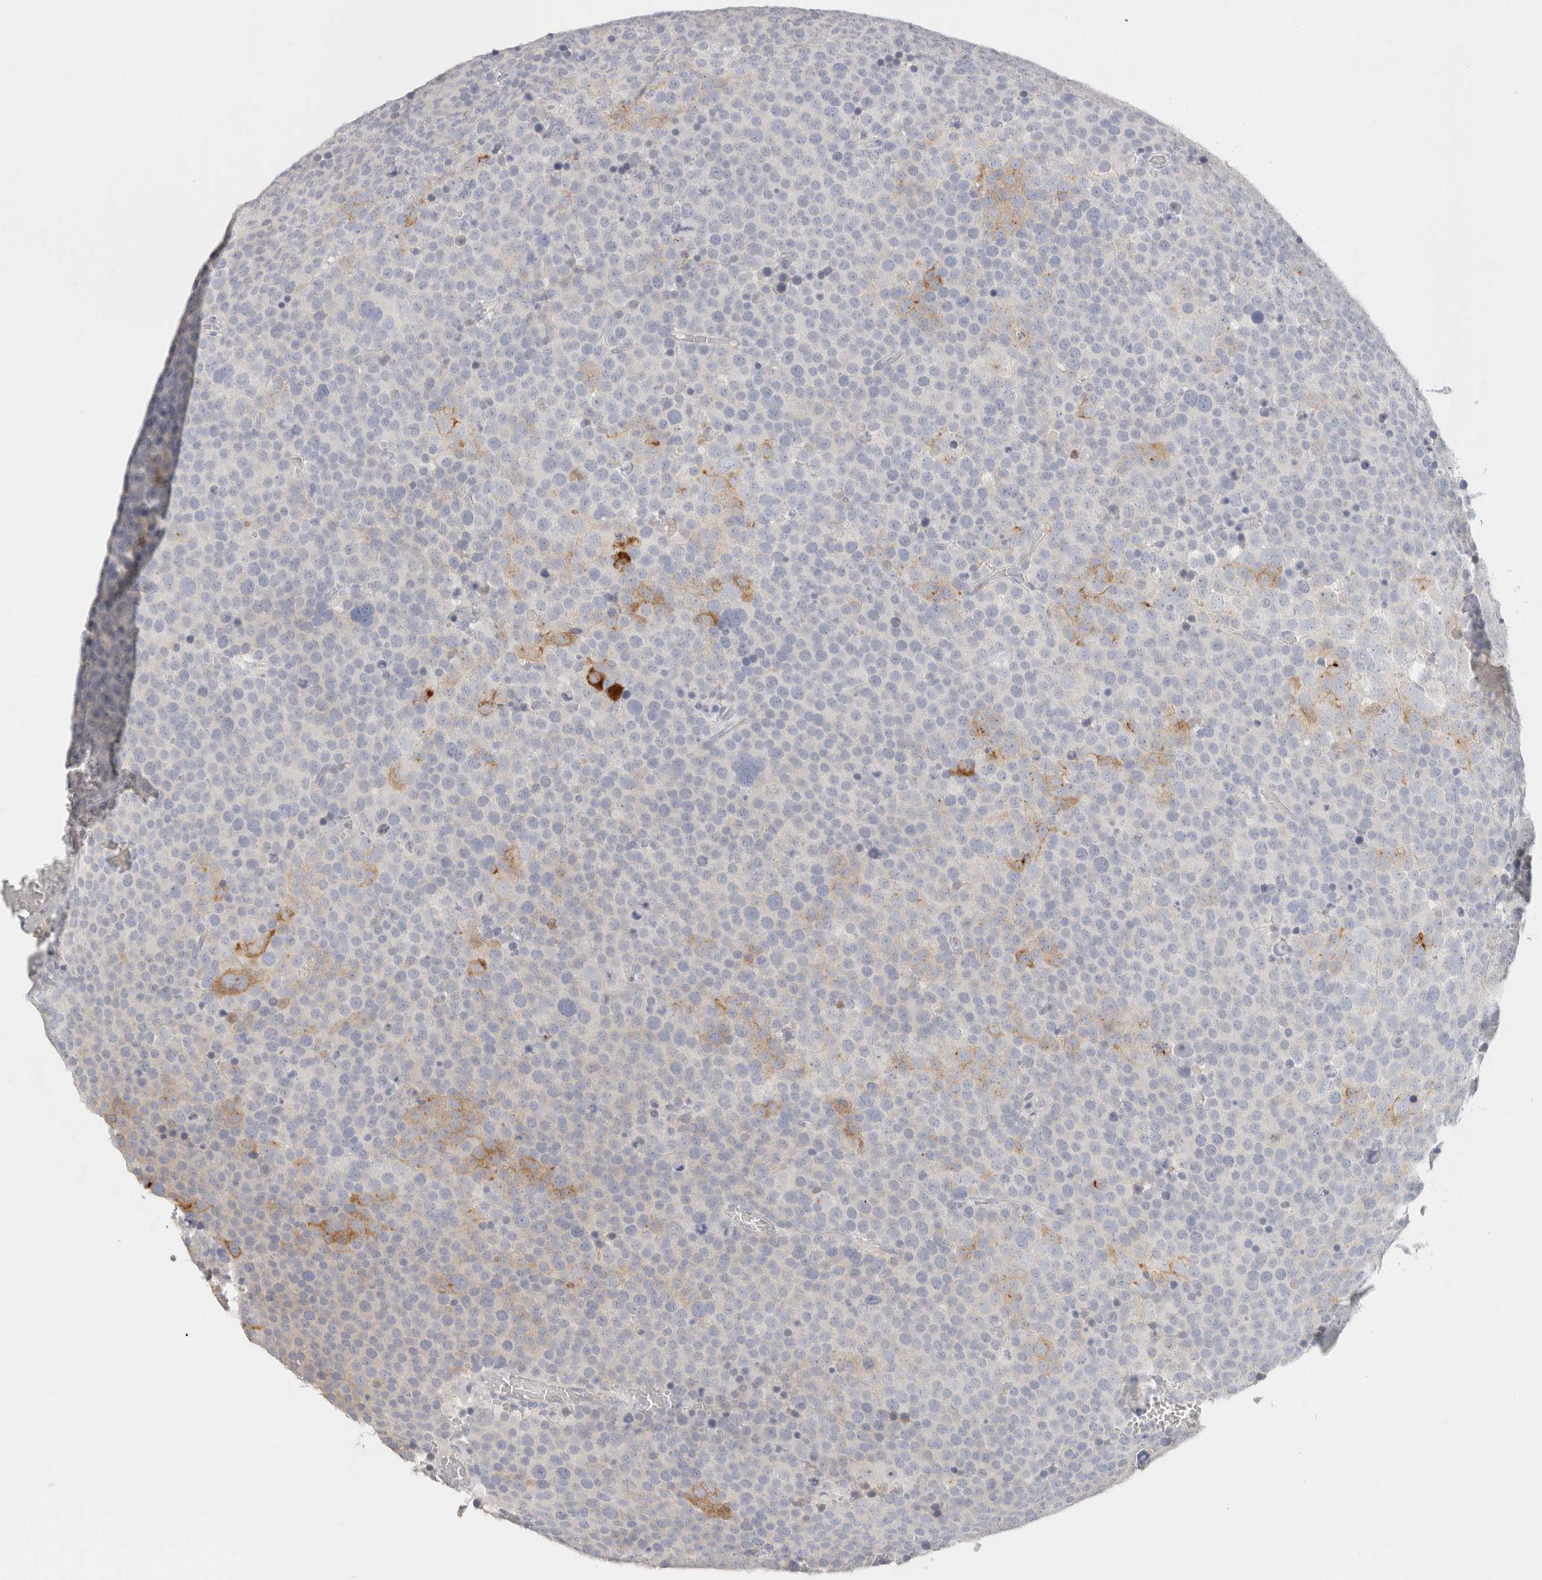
{"staining": {"intensity": "moderate", "quantity": "<25%", "location": "cytoplasmic/membranous"}, "tissue": "testis cancer", "cell_type": "Tumor cells", "image_type": "cancer", "snomed": [{"axis": "morphology", "description": "Seminoma, NOS"}, {"axis": "topography", "description": "Testis"}], "caption": "Testis cancer stained with a protein marker displays moderate staining in tumor cells.", "gene": "NEFM", "patient": {"sex": "male", "age": 71}}